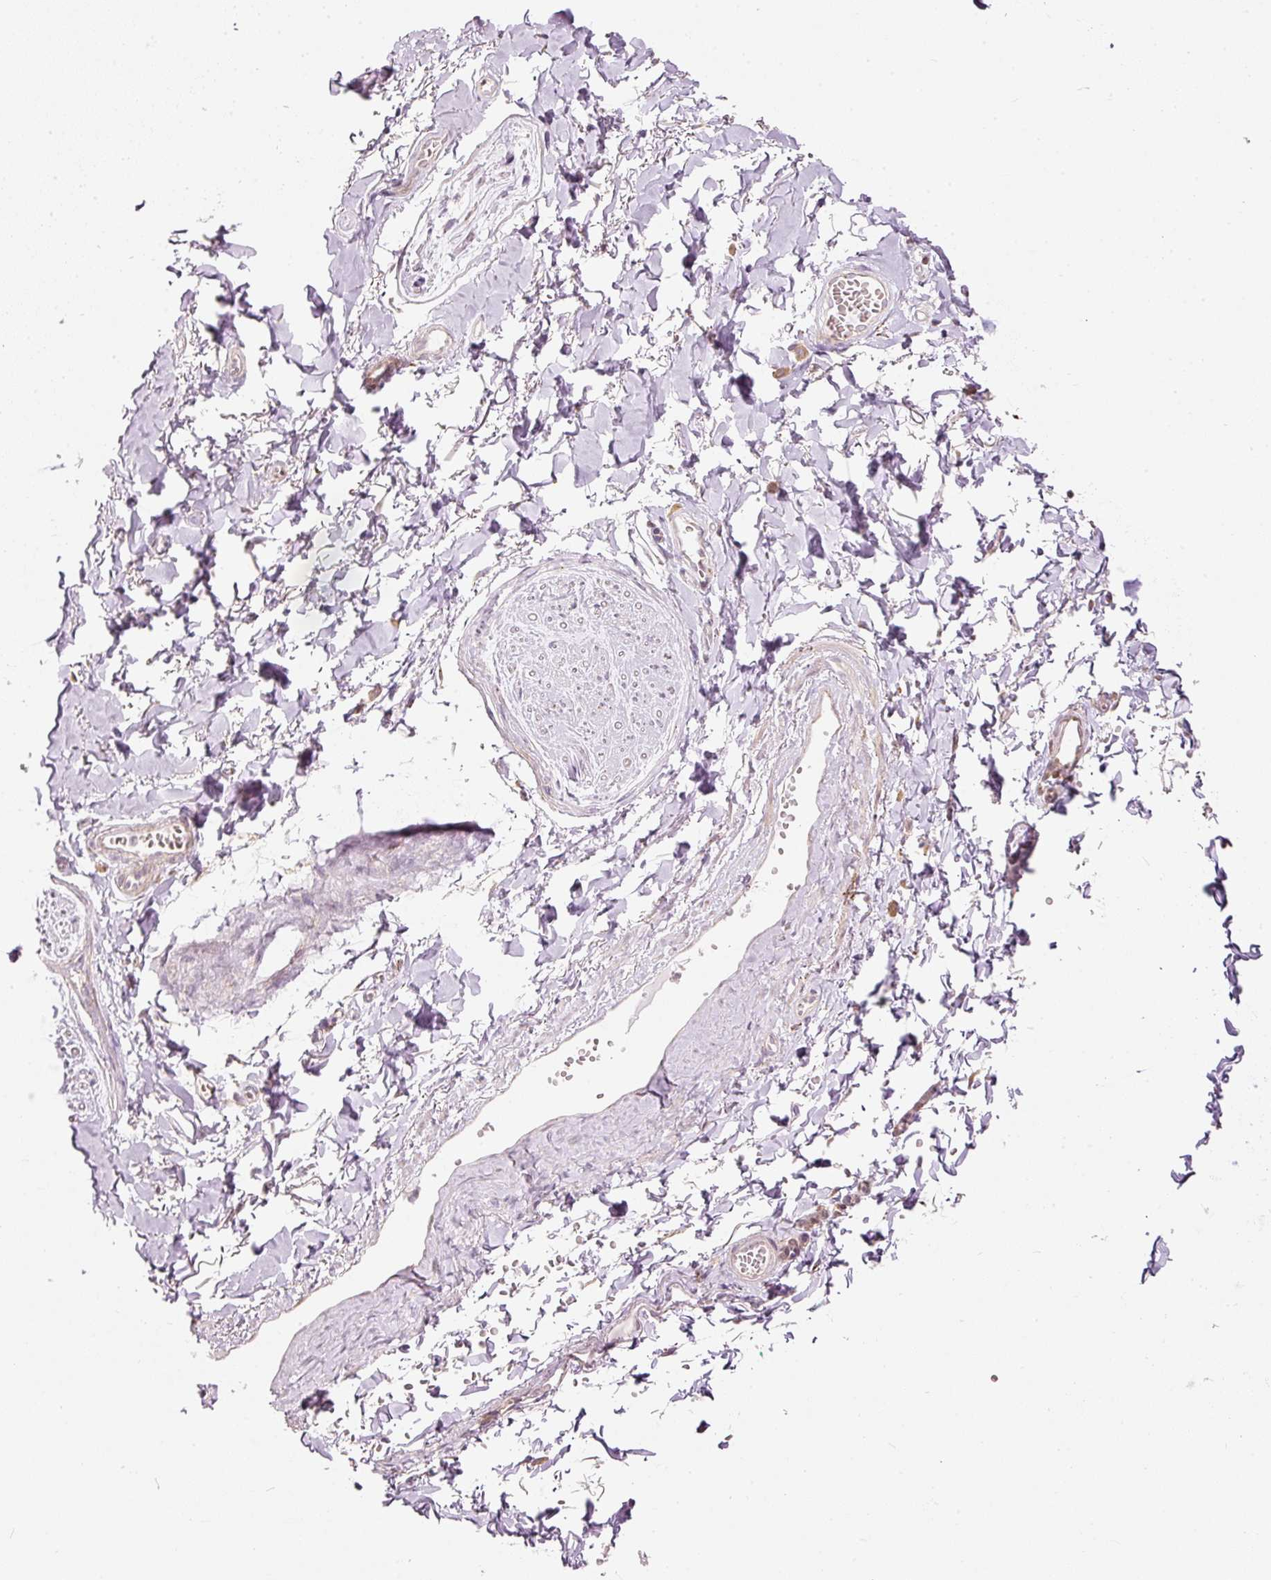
{"staining": {"intensity": "negative", "quantity": "none", "location": "none"}, "tissue": "adipose tissue", "cell_type": "Adipocytes", "image_type": "normal", "snomed": [{"axis": "morphology", "description": "Normal tissue, NOS"}, {"axis": "topography", "description": "Vulva"}, {"axis": "topography", "description": "Vagina"}, {"axis": "topography", "description": "Peripheral nerve tissue"}], "caption": "There is no significant expression in adipocytes of adipose tissue. (Stains: DAB immunohistochemistry (IHC) with hematoxylin counter stain, Microscopy: brightfield microscopy at high magnification).", "gene": "SNAPC5", "patient": {"sex": "female", "age": 66}}